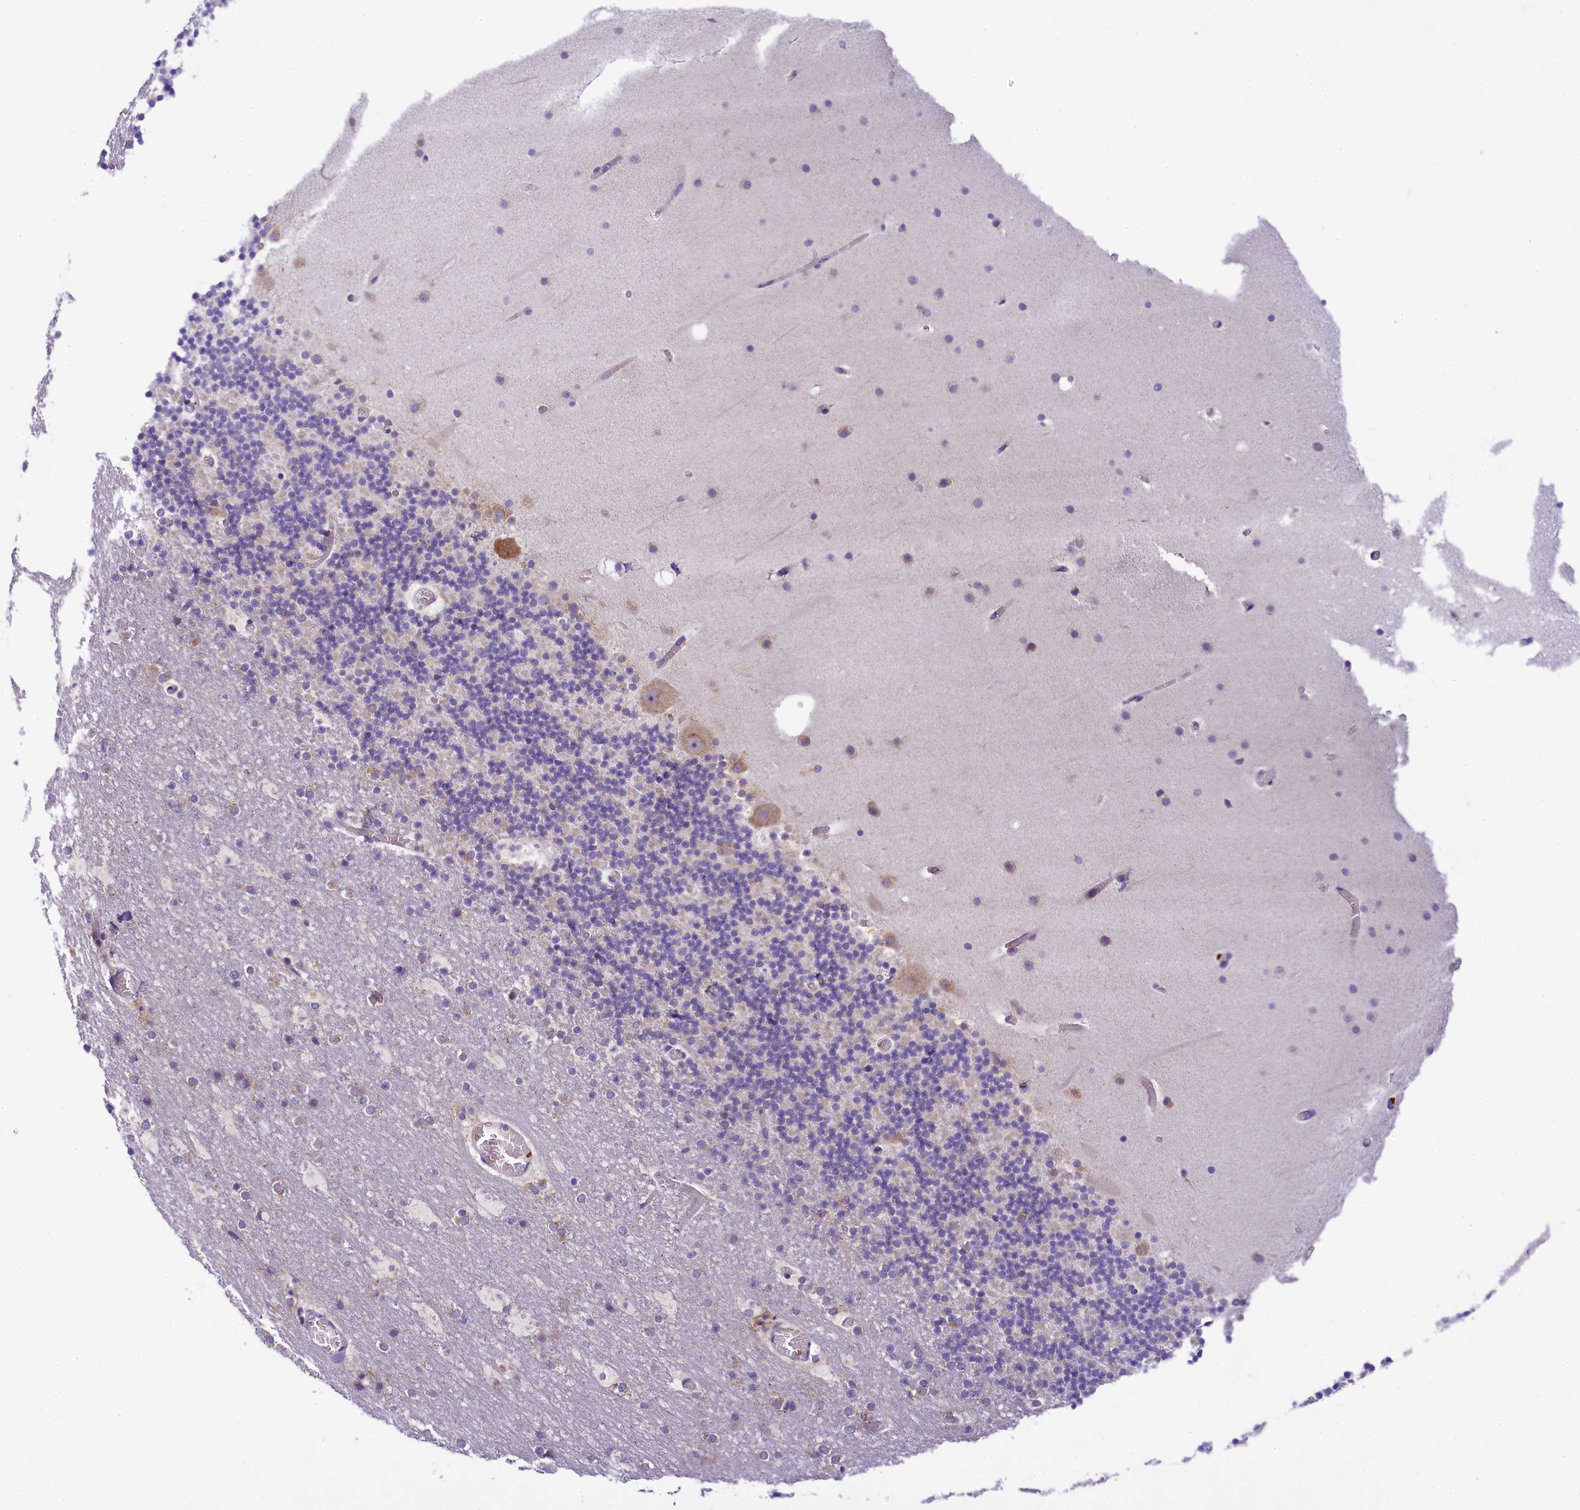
{"staining": {"intensity": "negative", "quantity": "none", "location": "none"}, "tissue": "cerebellum", "cell_type": "Cells in granular layer", "image_type": "normal", "snomed": [{"axis": "morphology", "description": "Normal tissue, NOS"}, {"axis": "topography", "description": "Cerebellum"}], "caption": "Histopathology image shows no protein staining in cells in granular layer of normal cerebellum.", "gene": "LARP4", "patient": {"sex": "male", "age": 57}}